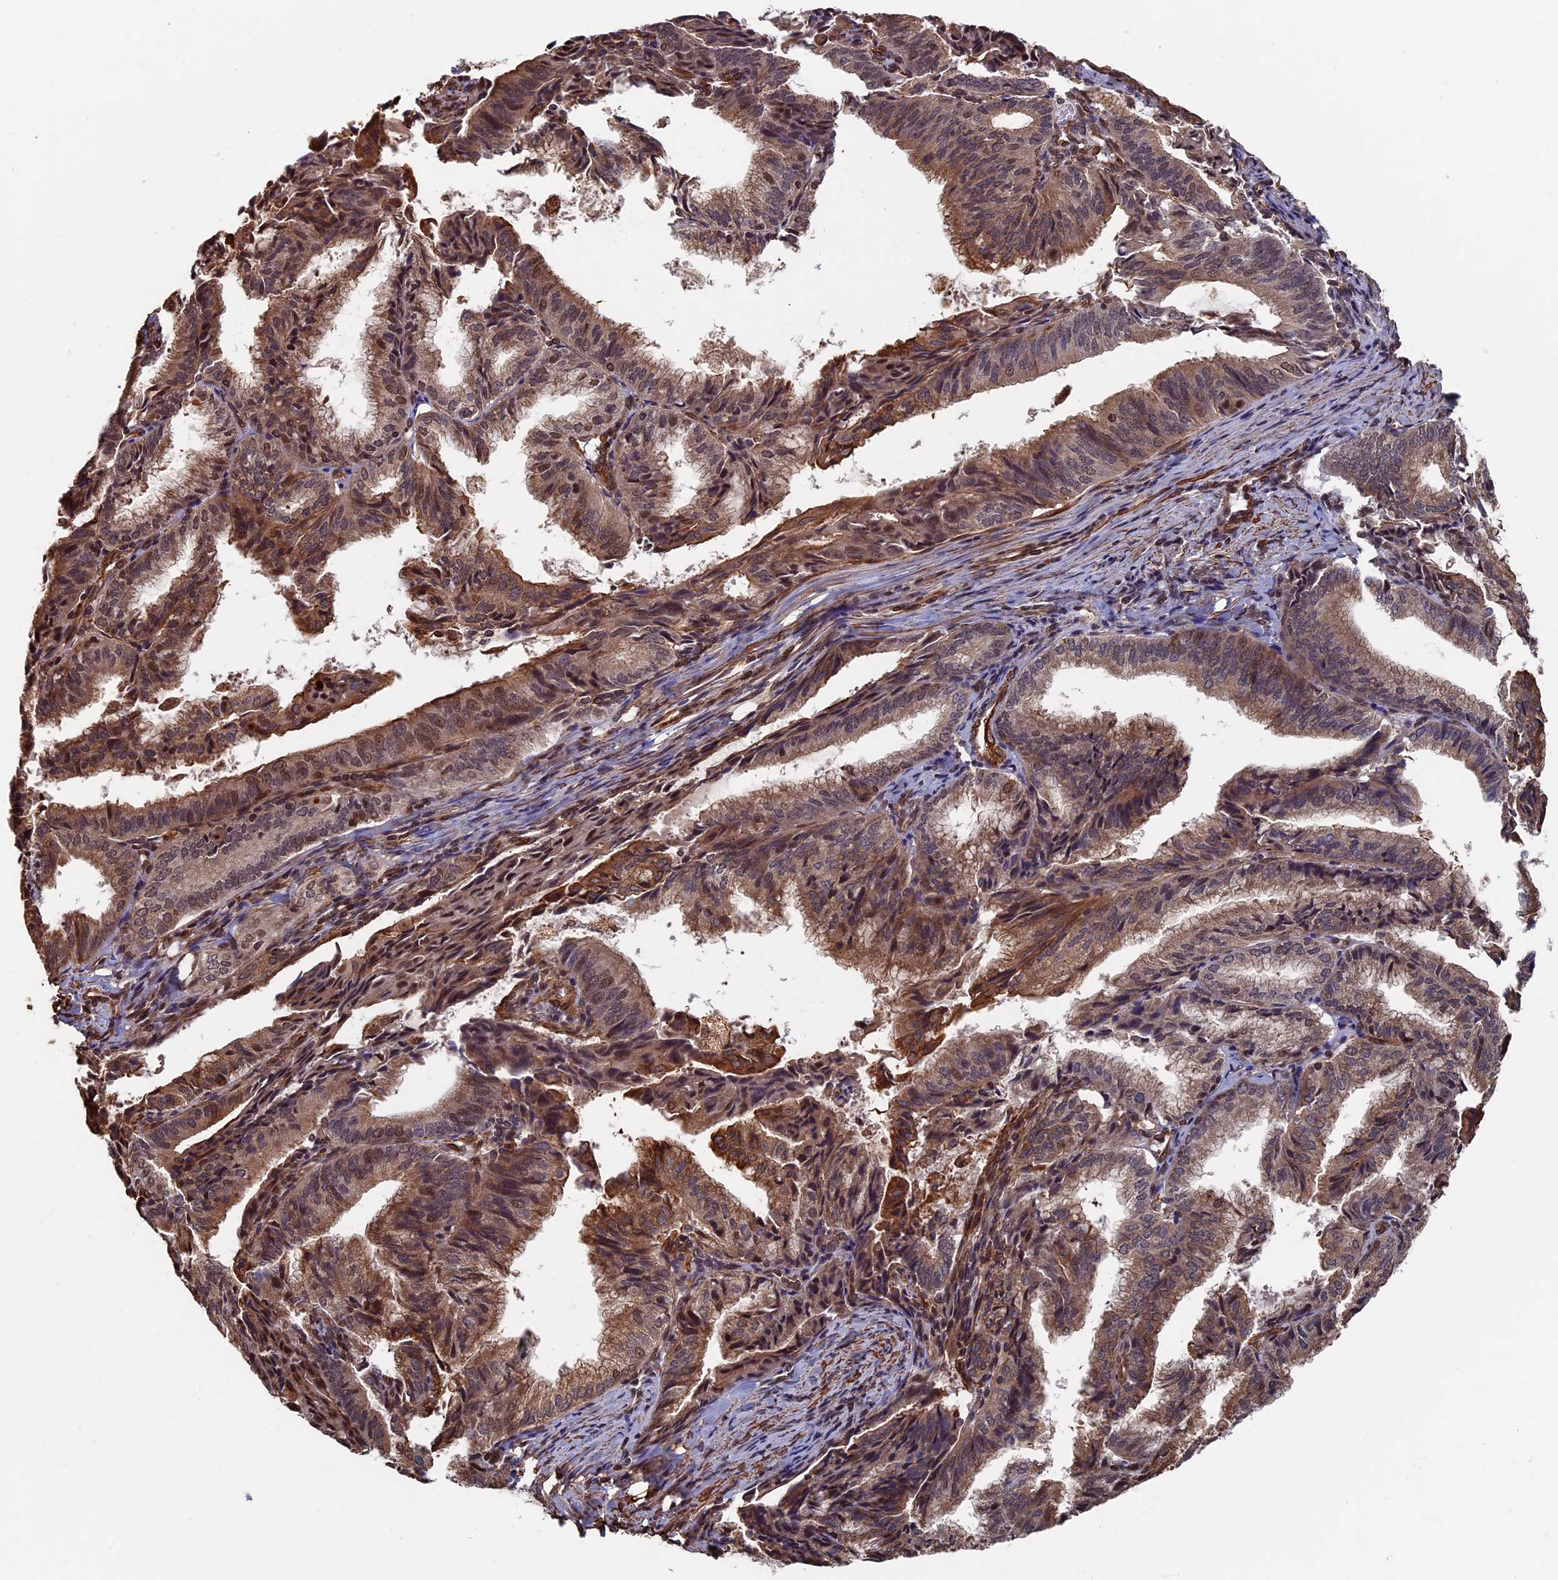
{"staining": {"intensity": "moderate", "quantity": ">75%", "location": "cytoplasmic/membranous,nuclear"}, "tissue": "endometrial cancer", "cell_type": "Tumor cells", "image_type": "cancer", "snomed": [{"axis": "morphology", "description": "Adenocarcinoma, NOS"}, {"axis": "topography", "description": "Endometrium"}], "caption": "Immunohistochemistry (IHC) histopathology image of human endometrial adenocarcinoma stained for a protein (brown), which reveals medium levels of moderate cytoplasmic/membranous and nuclear expression in about >75% of tumor cells.", "gene": "CTDP1", "patient": {"sex": "female", "age": 49}}